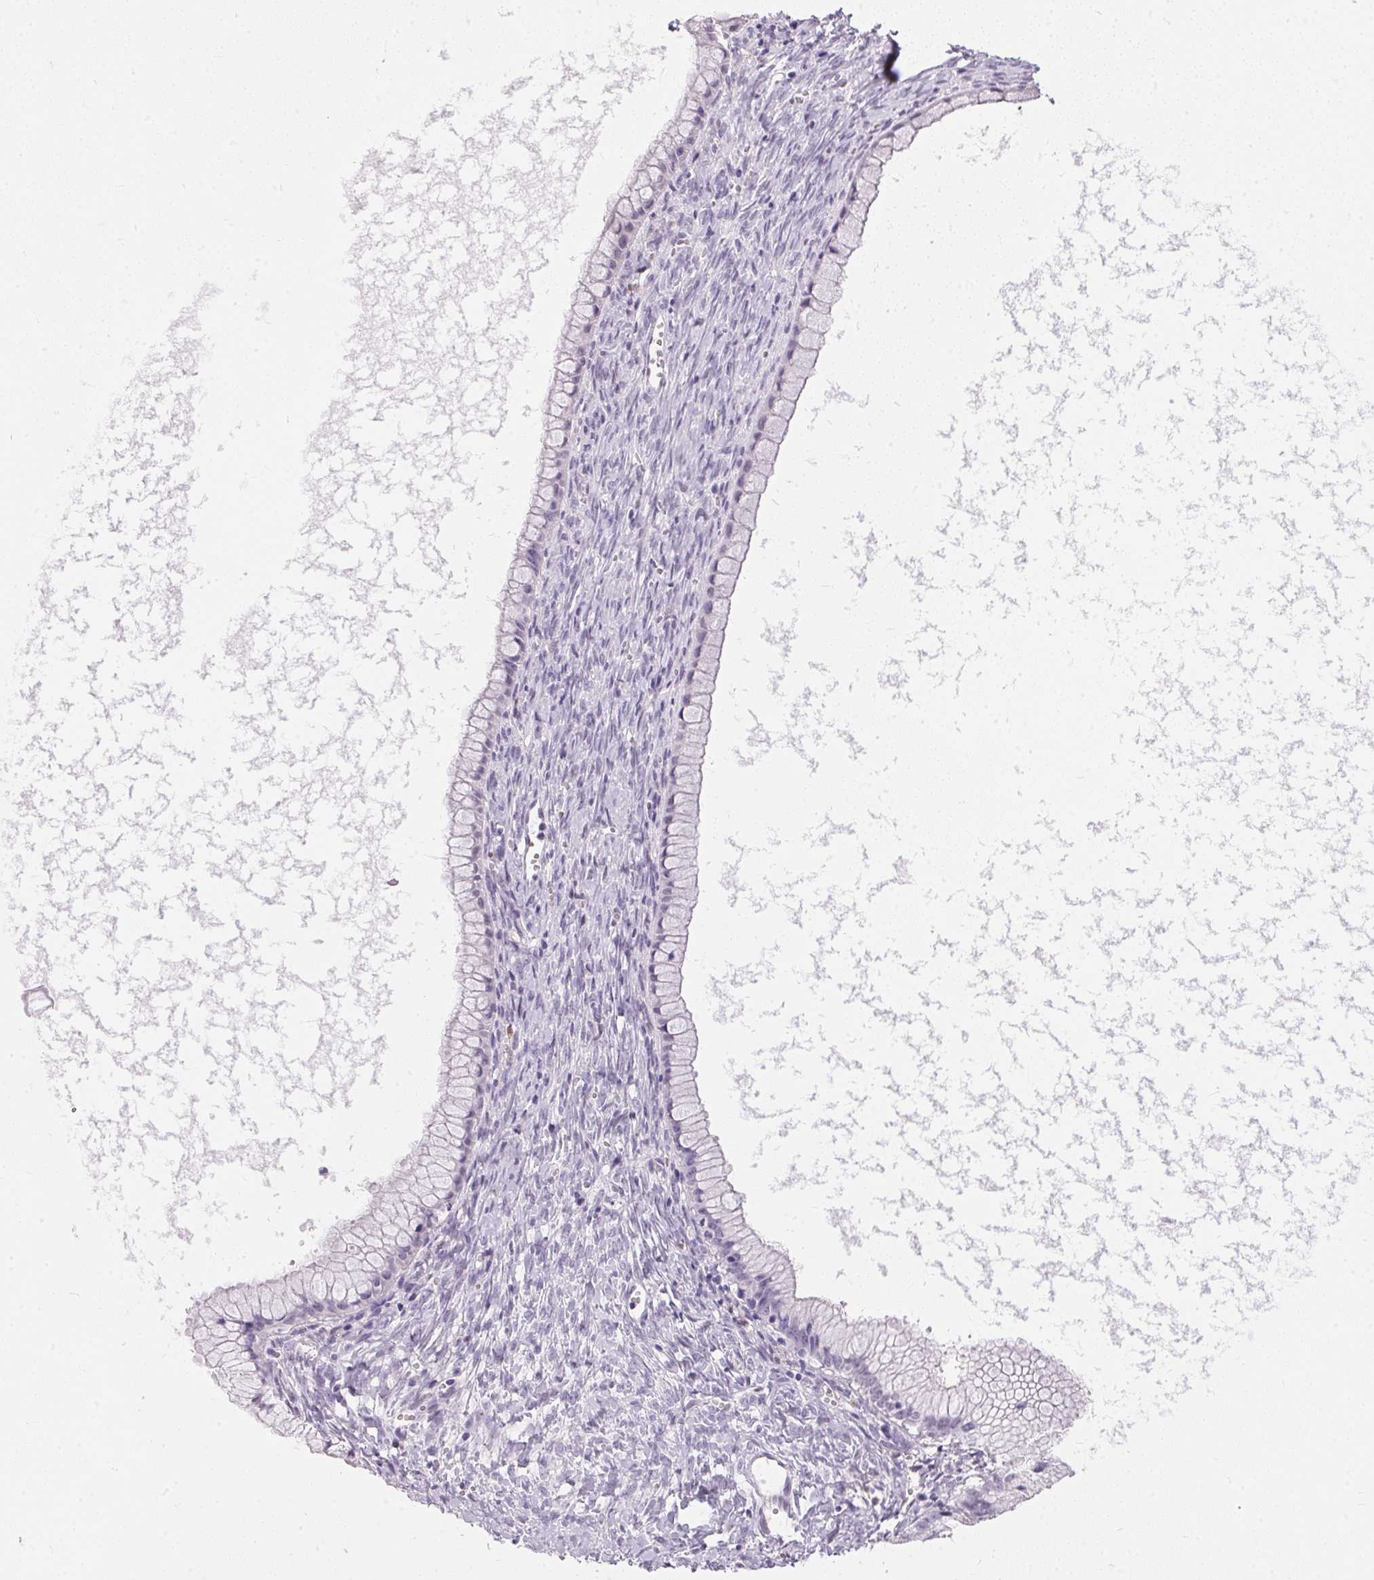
{"staining": {"intensity": "negative", "quantity": "none", "location": "none"}, "tissue": "ovarian cancer", "cell_type": "Tumor cells", "image_type": "cancer", "snomed": [{"axis": "morphology", "description": "Cystadenocarcinoma, mucinous, NOS"}, {"axis": "topography", "description": "Ovary"}], "caption": "Immunohistochemistry of mucinous cystadenocarcinoma (ovarian) shows no expression in tumor cells.", "gene": "GBP6", "patient": {"sex": "female", "age": 41}}